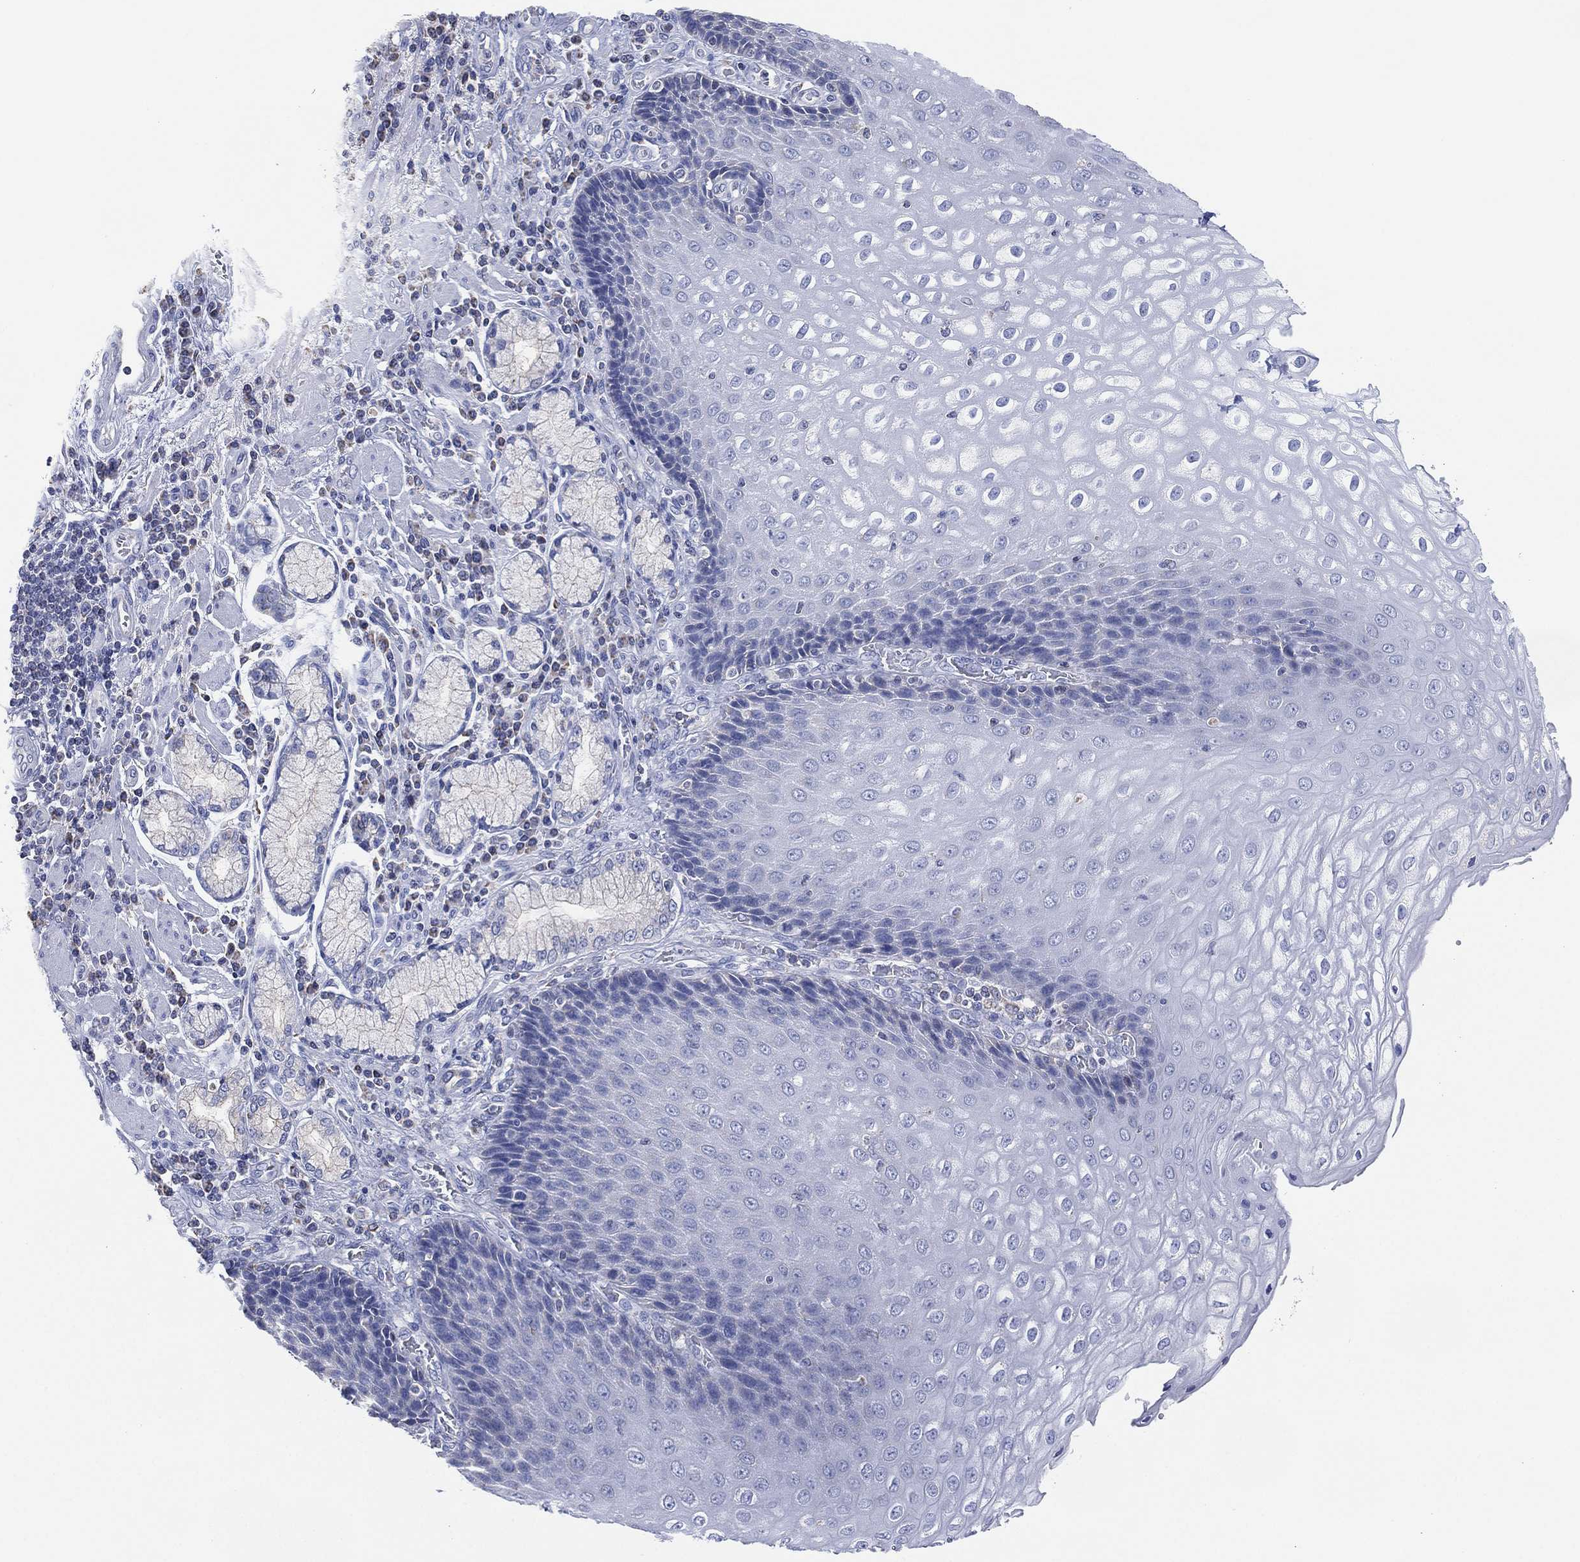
{"staining": {"intensity": "negative", "quantity": "none", "location": "none"}, "tissue": "esophagus", "cell_type": "Squamous epithelial cells", "image_type": "normal", "snomed": [{"axis": "morphology", "description": "Normal tissue, NOS"}, {"axis": "topography", "description": "Esophagus"}], "caption": "High power microscopy micrograph of an immunohistochemistry (IHC) histopathology image of benign esophagus, revealing no significant positivity in squamous epithelial cells.", "gene": "CFTR", "patient": {"sex": "male", "age": 57}}